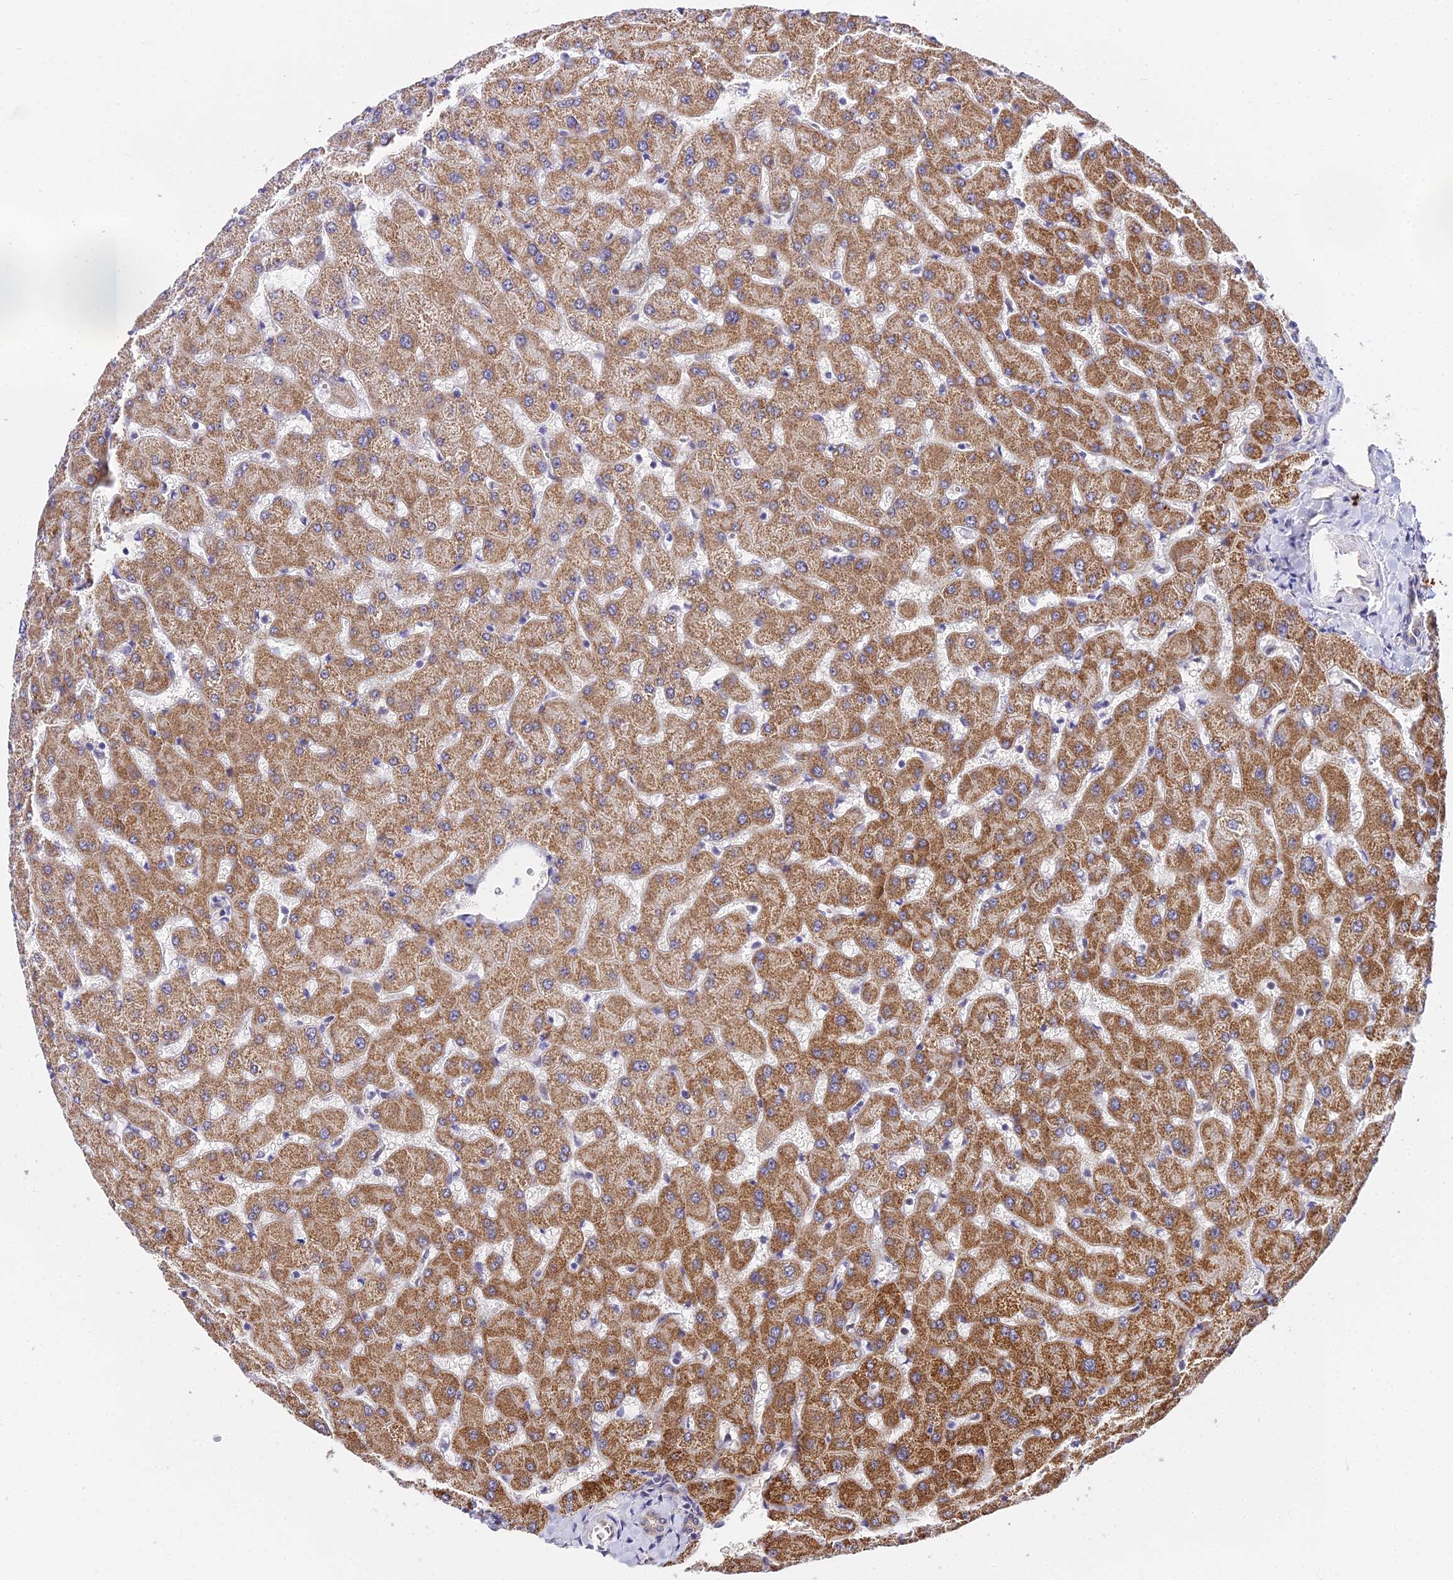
{"staining": {"intensity": "negative", "quantity": "none", "location": "none"}, "tissue": "liver", "cell_type": "Cholangiocytes", "image_type": "normal", "snomed": [{"axis": "morphology", "description": "Normal tissue, NOS"}, {"axis": "topography", "description": "Liver"}], "caption": "This is an immunohistochemistry (IHC) photomicrograph of benign human liver. There is no staining in cholangiocytes.", "gene": "POLR2I", "patient": {"sex": "female", "age": 63}}